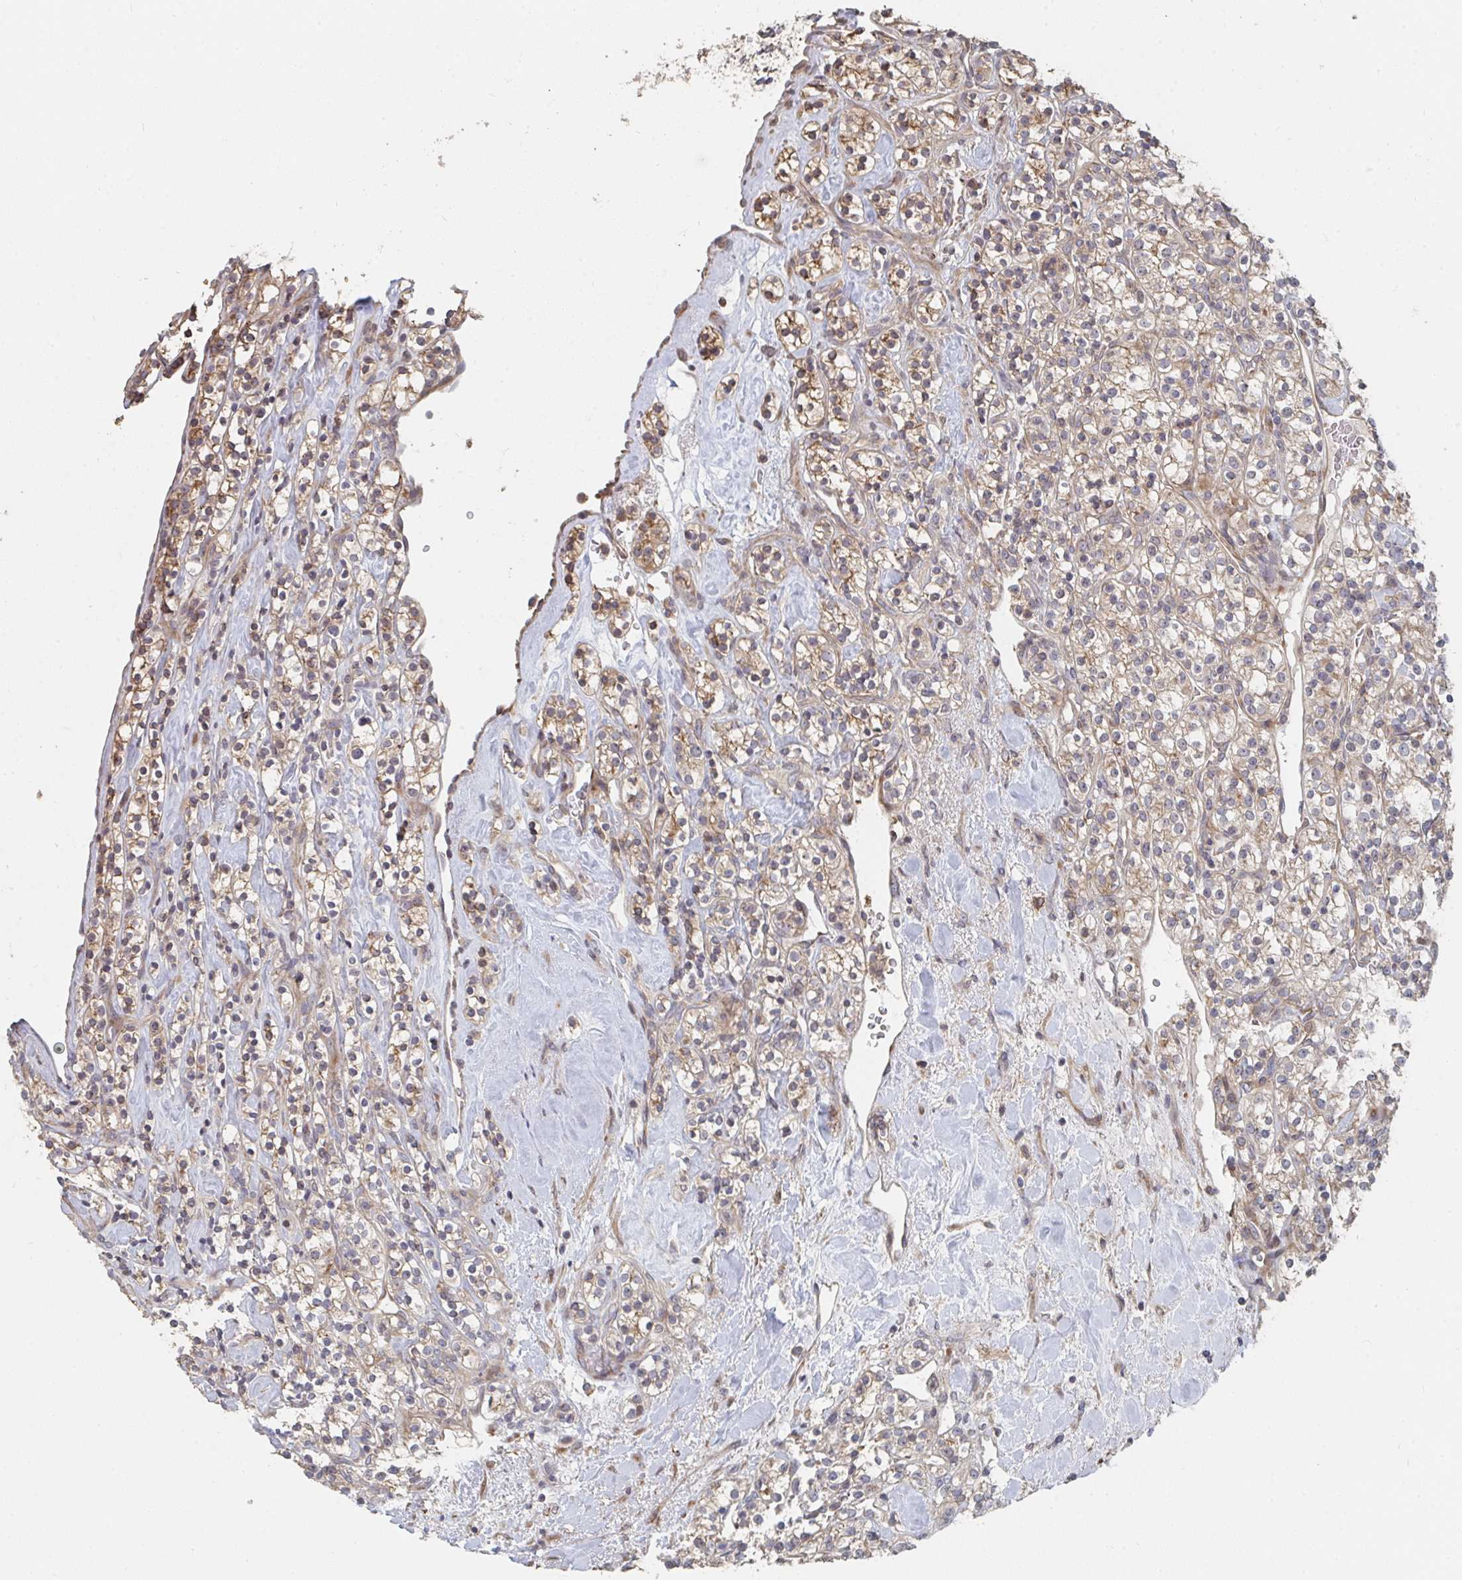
{"staining": {"intensity": "weak", "quantity": "25%-75%", "location": "cytoplasmic/membranous"}, "tissue": "renal cancer", "cell_type": "Tumor cells", "image_type": "cancer", "snomed": [{"axis": "morphology", "description": "Adenocarcinoma, NOS"}, {"axis": "topography", "description": "Kidney"}], "caption": "Tumor cells reveal low levels of weak cytoplasmic/membranous staining in approximately 25%-75% of cells in human renal cancer (adenocarcinoma). The staining is performed using DAB (3,3'-diaminobenzidine) brown chromogen to label protein expression. The nuclei are counter-stained blue using hematoxylin.", "gene": "PTEN", "patient": {"sex": "male", "age": 77}}